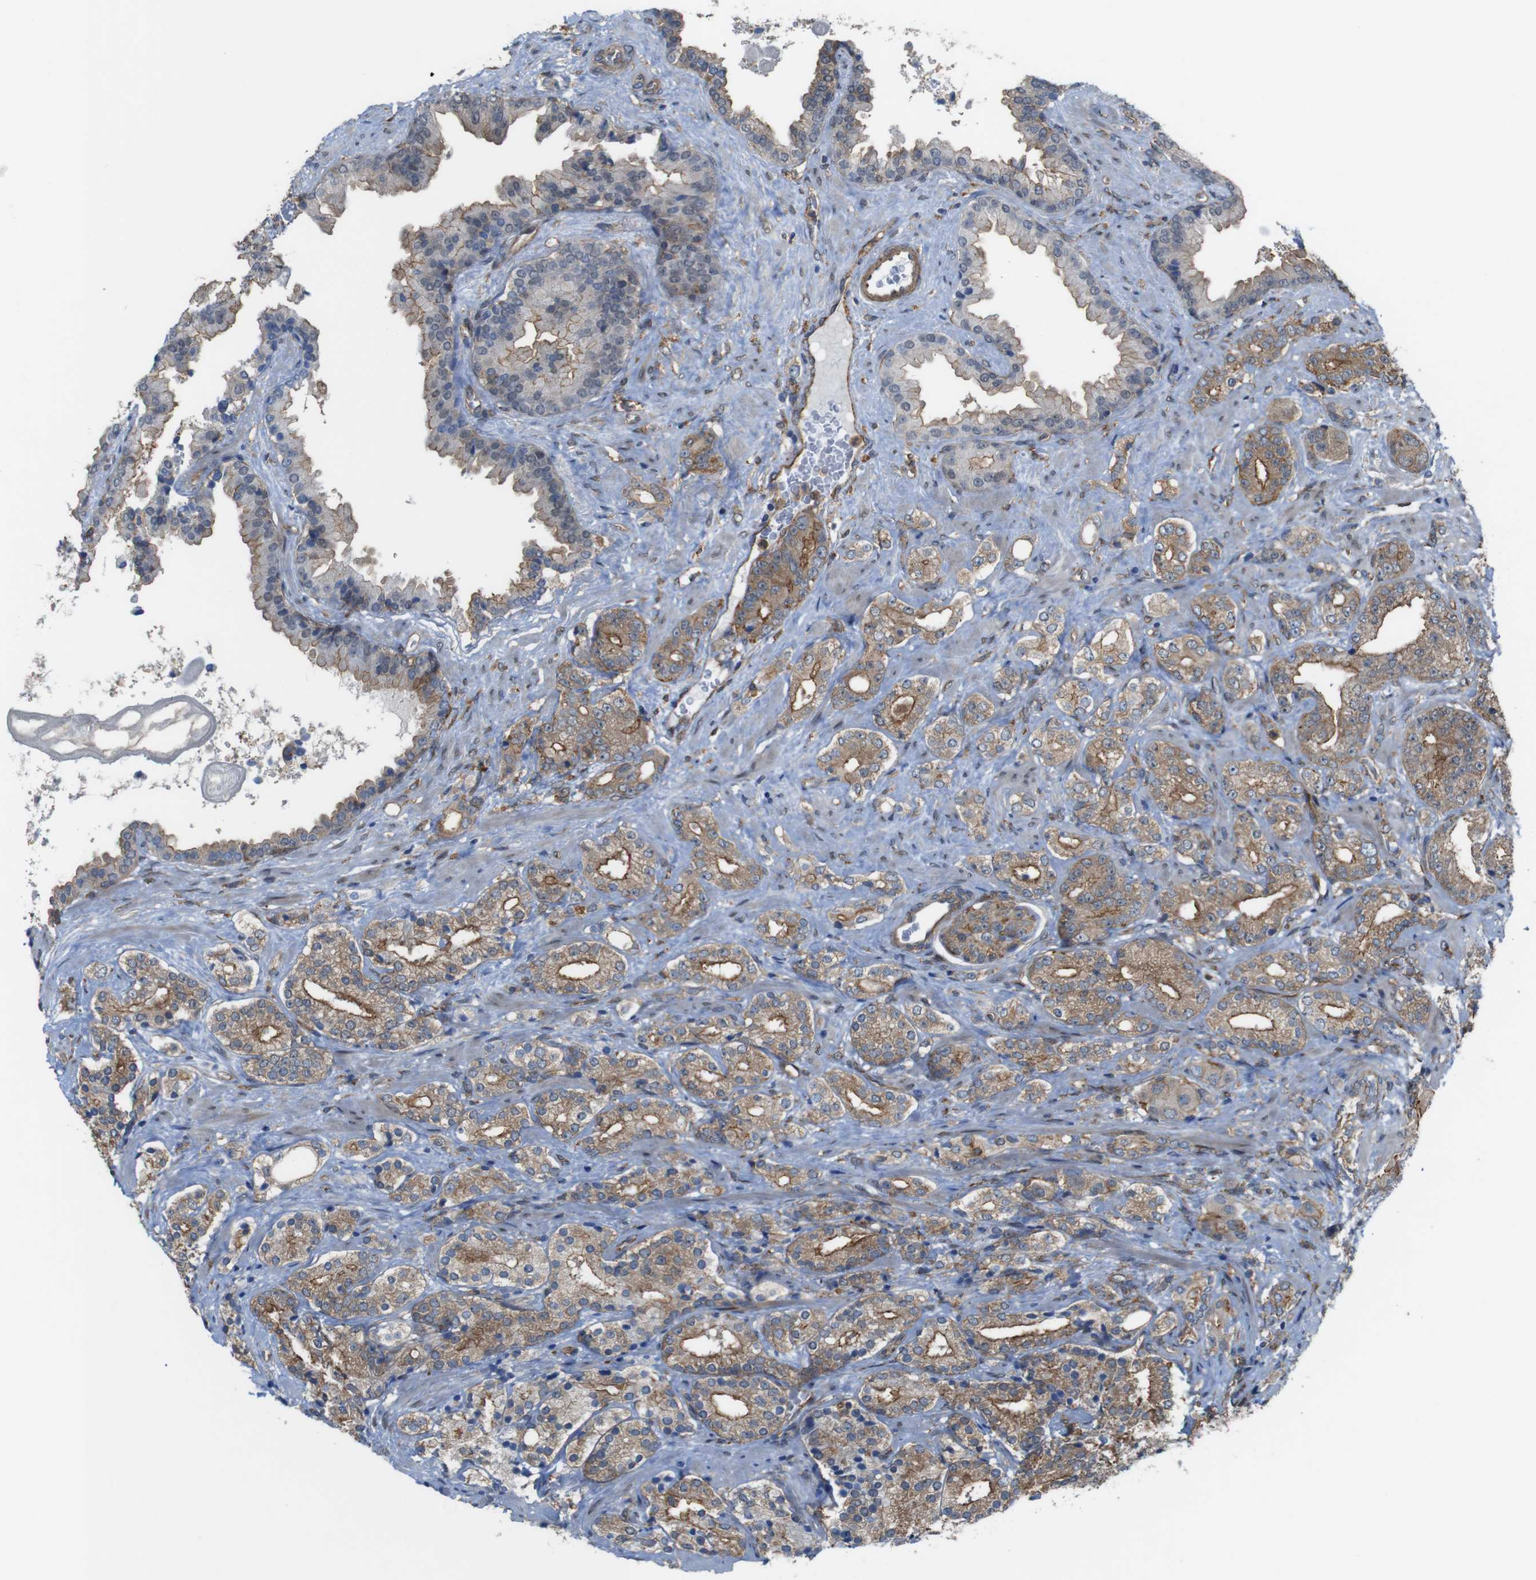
{"staining": {"intensity": "moderate", "quantity": ">75%", "location": "cytoplasmic/membranous"}, "tissue": "prostate cancer", "cell_type": "Tumor cells", "image_type": "cancer", "snomed": [{"axis": "morphology", "description": "Adenocarcinoma, High grade"}, {"axis": "topography", "description": "Prostate"}], "caption": "Adenocarcinoma (high-grade) (prostate) stained for a protein exhibits moderate cytoplasmic/membranous positivity in tumor cells.", "gene": "PTGER4", "patient": {"sex": "male", "age": 71}}